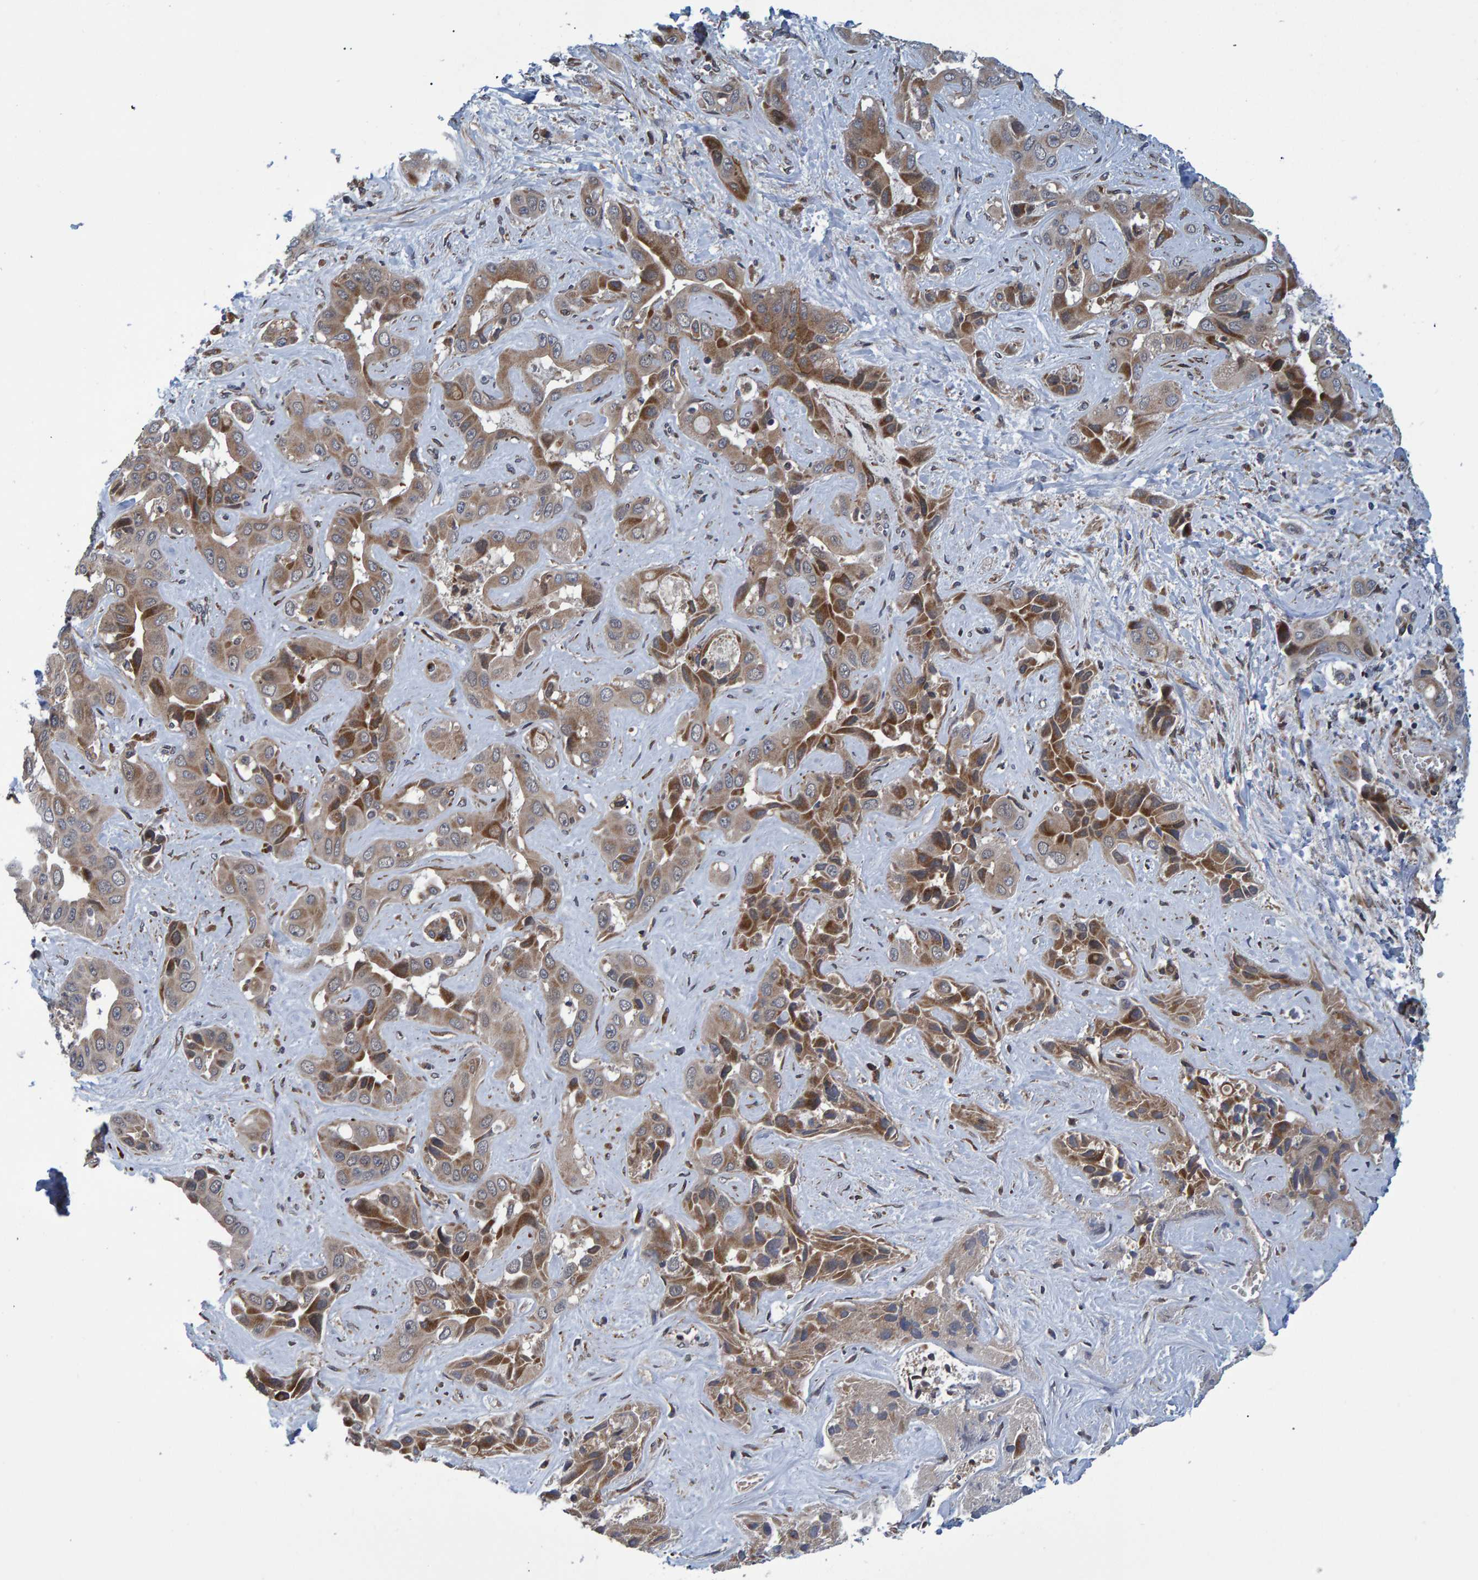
{"staining": {"intensity": "moderate", "quantity": ">75%", "location": "cytoplasmic/membranous"}, "tissue": "liver cancer", "cell_type": "Tumor cells", "image_type": "cancer", "snomed": [{"axis": "morphology", "description": "Cholangiocarcinoma"}, {"axis": "topography", "description": "Liver"}], "caption": "Immunohistochemical staining of cholangiocarcinoma (liver) demonstrates medium levels of moderate cytoplasmic/membranous protein expression in approximately >75% of tumor cells.", "gene": "ATP6V1H", "patient": {"sex": "female", "age": 52}}